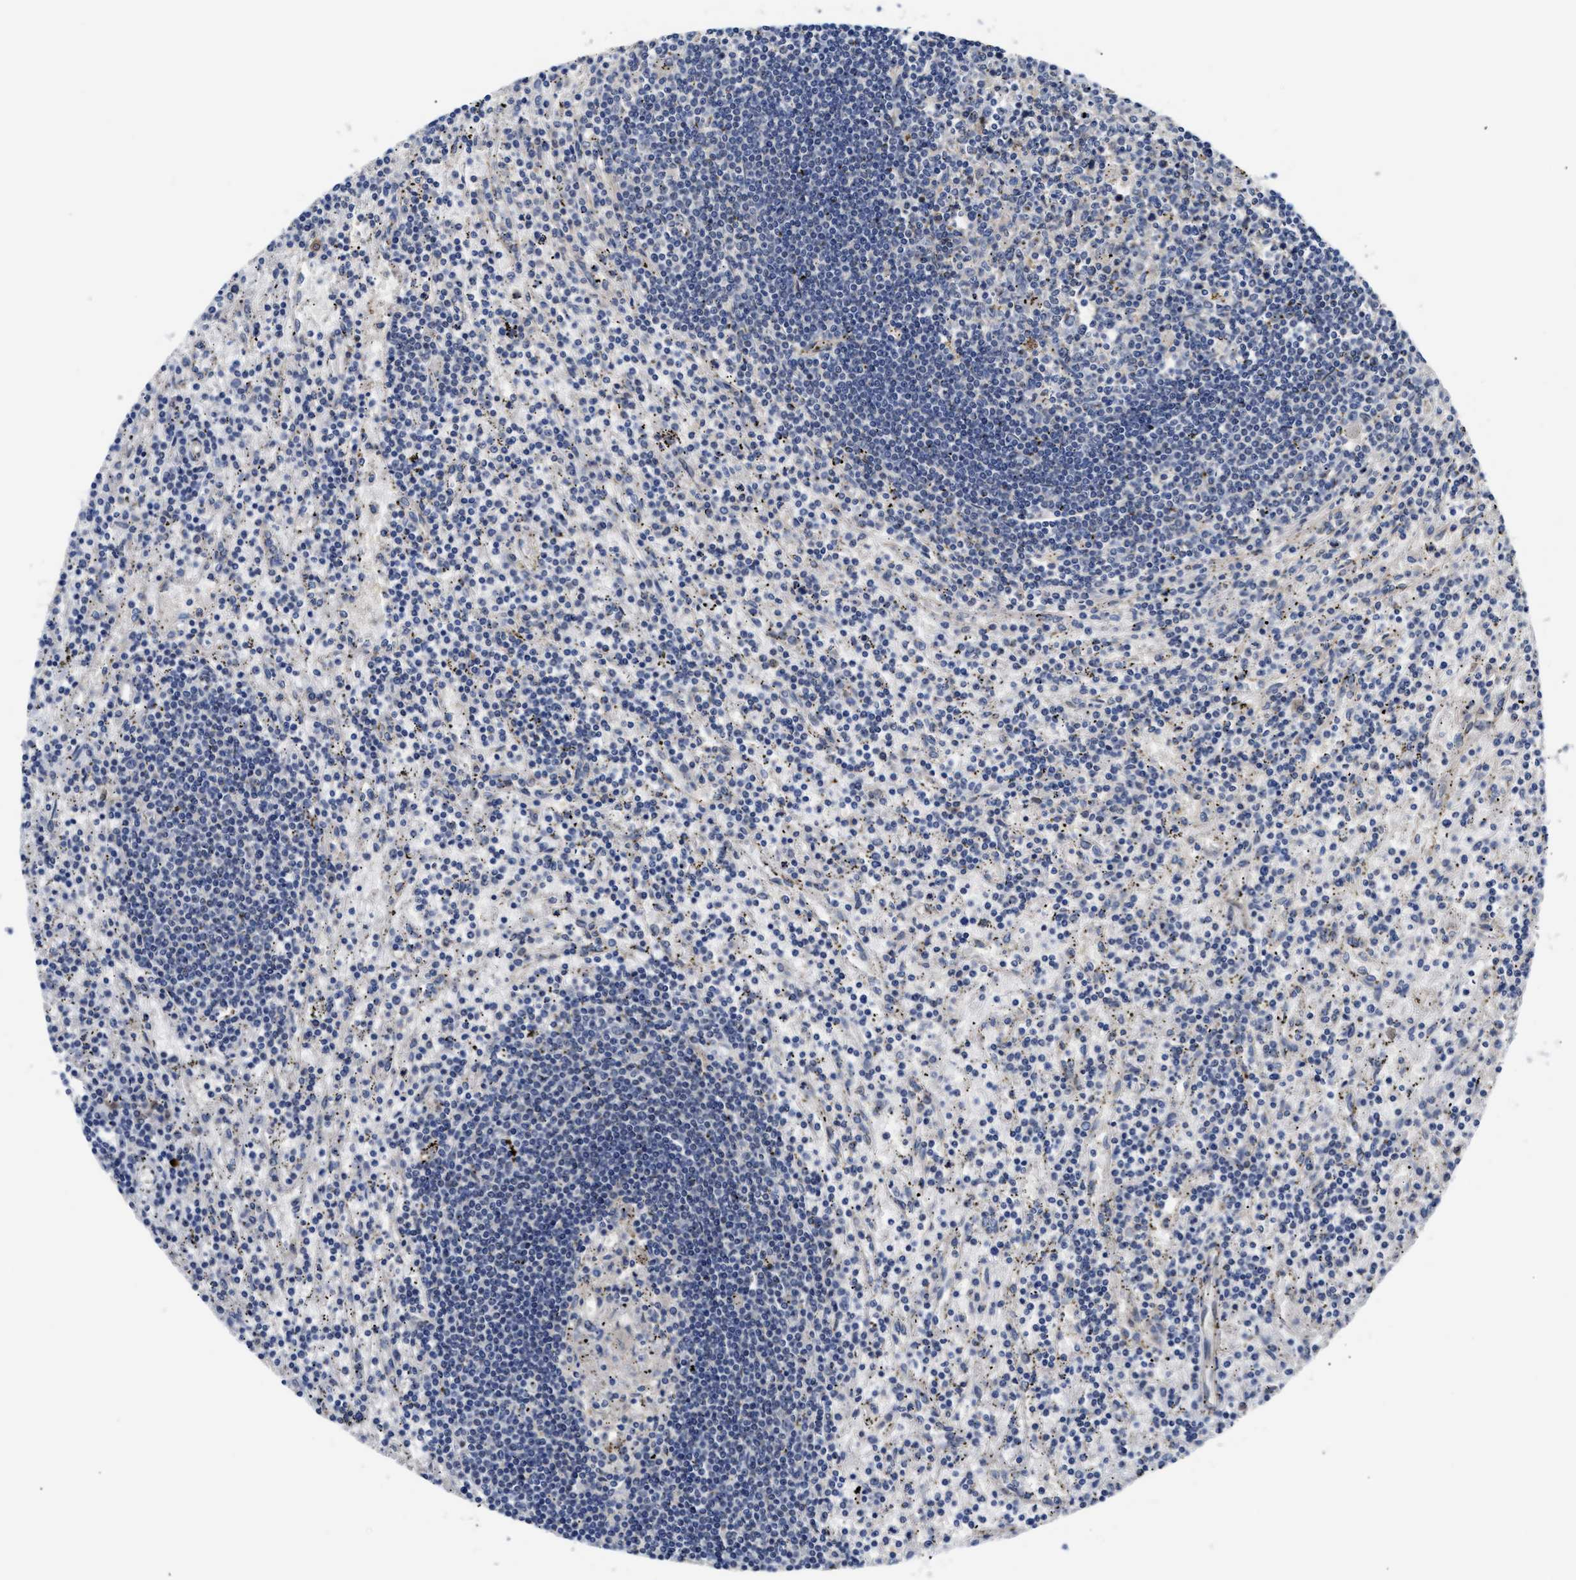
{"staining": {"intensity": "negative", "quantity": "none", "location": "none"}, "tissue": "lymphoma", "cell_type": "Tumor cells", "image_type": "cancer", "snomed": [{"axis": "morphology", "description": "Malignant lymphoma, non-Hodgkin's type, Low grade"}, {"axis": "topography", "description": "Spleen"}], "caption": "A high-resolution image shows immunohistochemistry (IHC) staining of lymphoma, which demonstrates no significant positivity in tumor cells.", "gene": "CCDC146", "patient": {"sex": "male", "age": 76}}